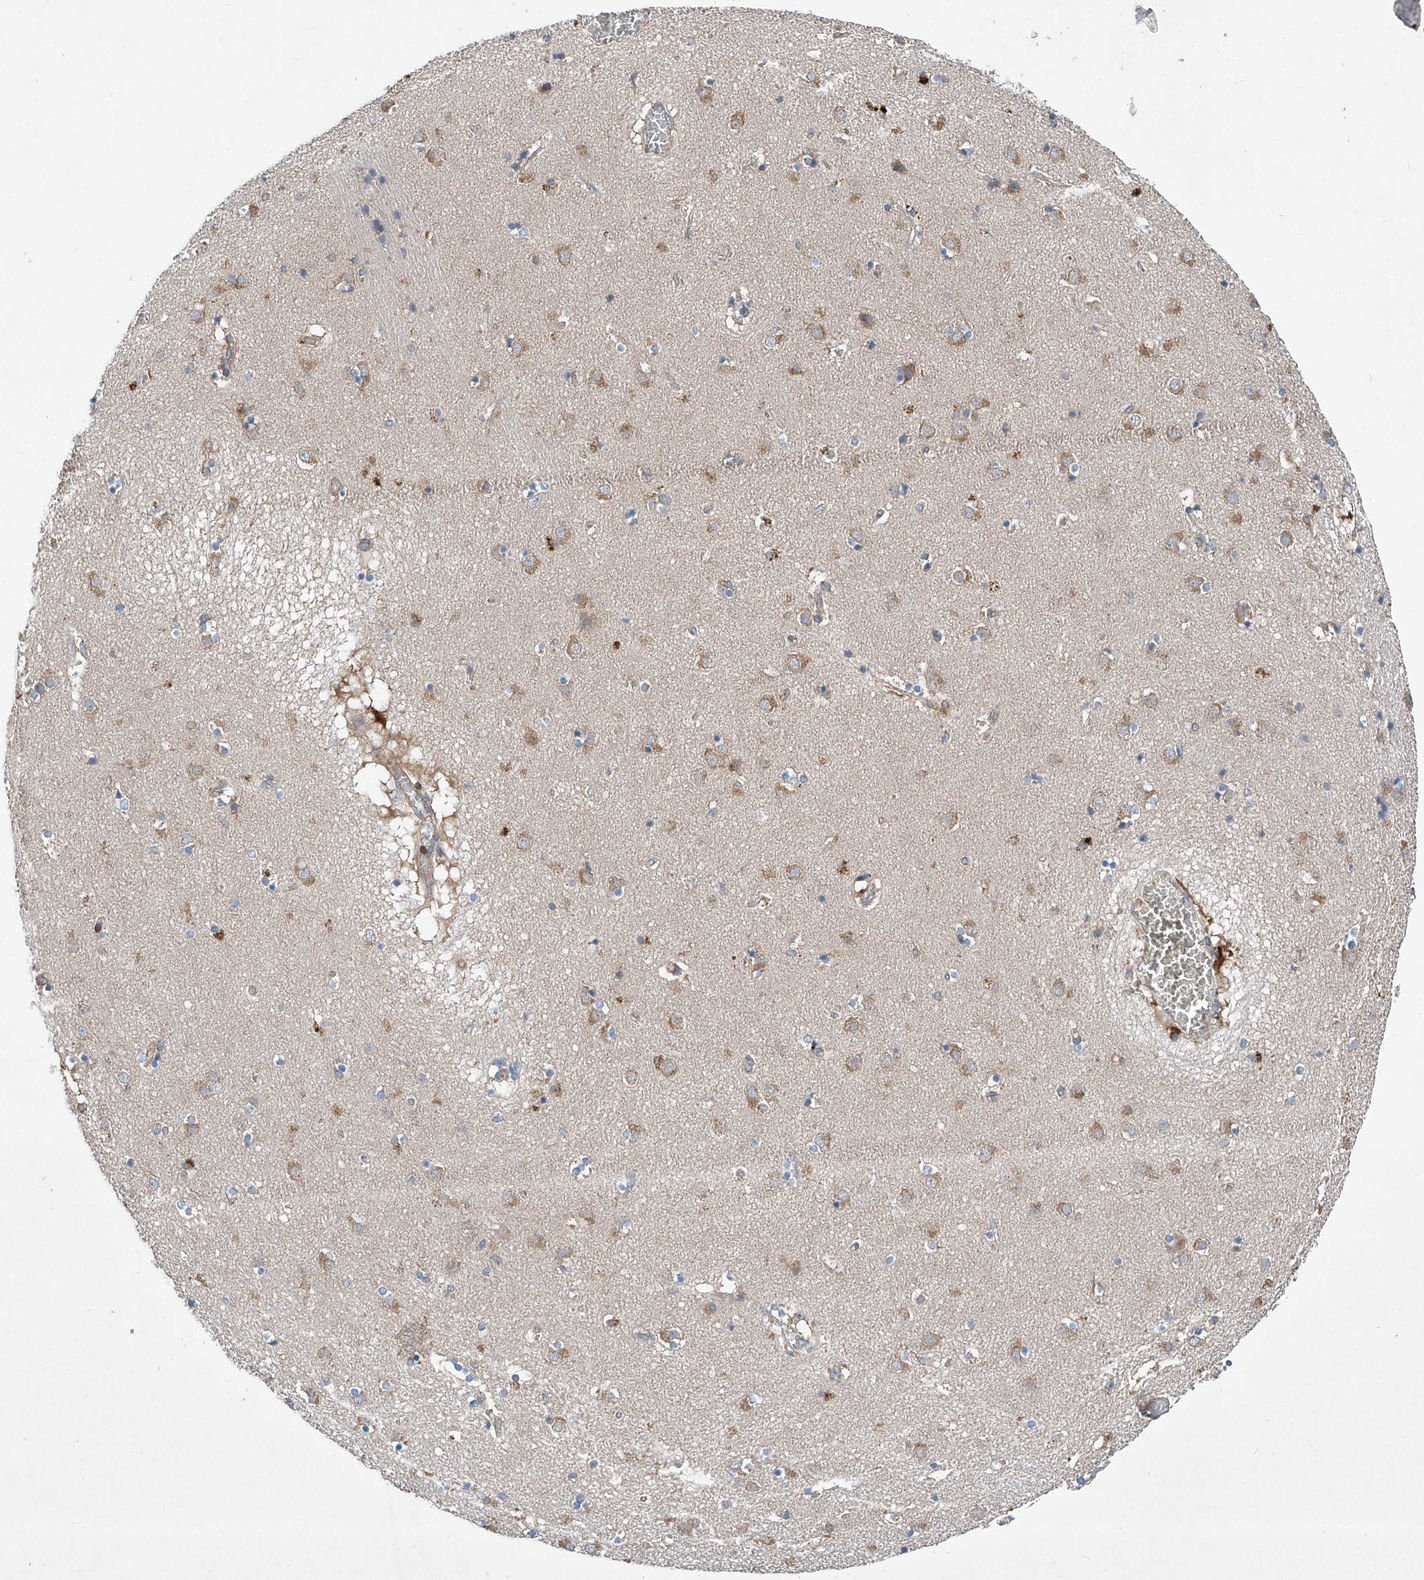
{"staining": {"intensity": "weak", "quantity": "<25%", "location": "cytoplasmic/membranous"}, "tissue": "caudate", "cell_type": "Glial cells", "image_type": "normal", "snomed": [{"axis": "morphology", "description": "Normal tissue, NOS"}, {"axis": "topography", "description": "Lateral ventricle wall"}], "caption": "This image is of unremarkable caudate stained with immunohistochemistry to label a protein in brown with the nuclei are counter-stained blue. There is no positivity in glial cells.", "gene": "TRIM38", "patient": {"sex": "male", "age": 70}}